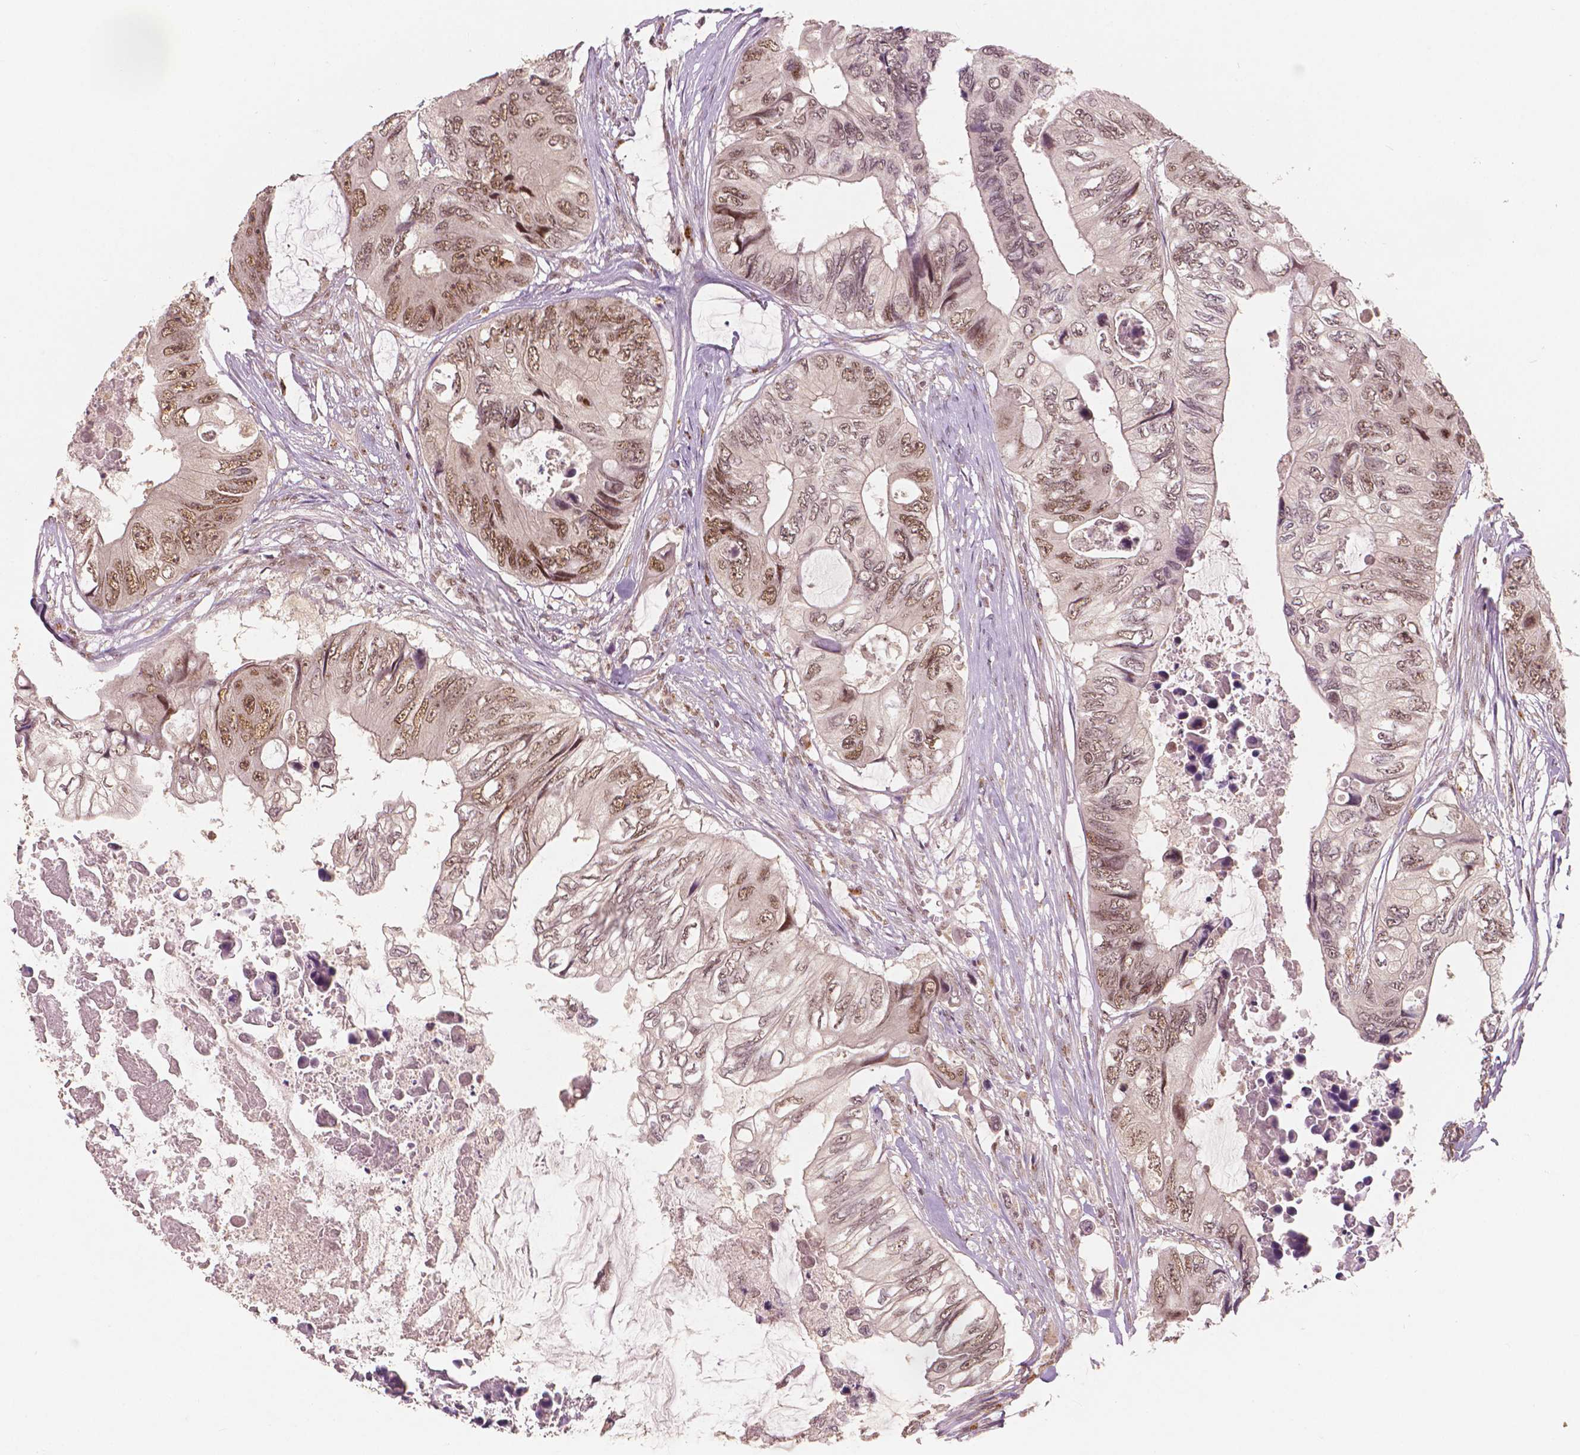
{"staining": {"intensity": "moderate", "quantity": ">75%", "location": "nuclear"}, "tissue": "colorectal cancer", "cell_type": "Tumor cells", "image_type": "cancer", "snomed": [{"axis": "morphology", "description": "Adenocarcinoma, NOS"}, {"axis": "topography", "description": "Rectum"}], "caption": "This is an image of immunohistochemistry (IHC) staining of adenocarcinoma (colorectal), which shows moderate positivity in the nuclear of tumor cells.", "gene": "NSD2", "patient": {"sex": "male", "age": 63}}